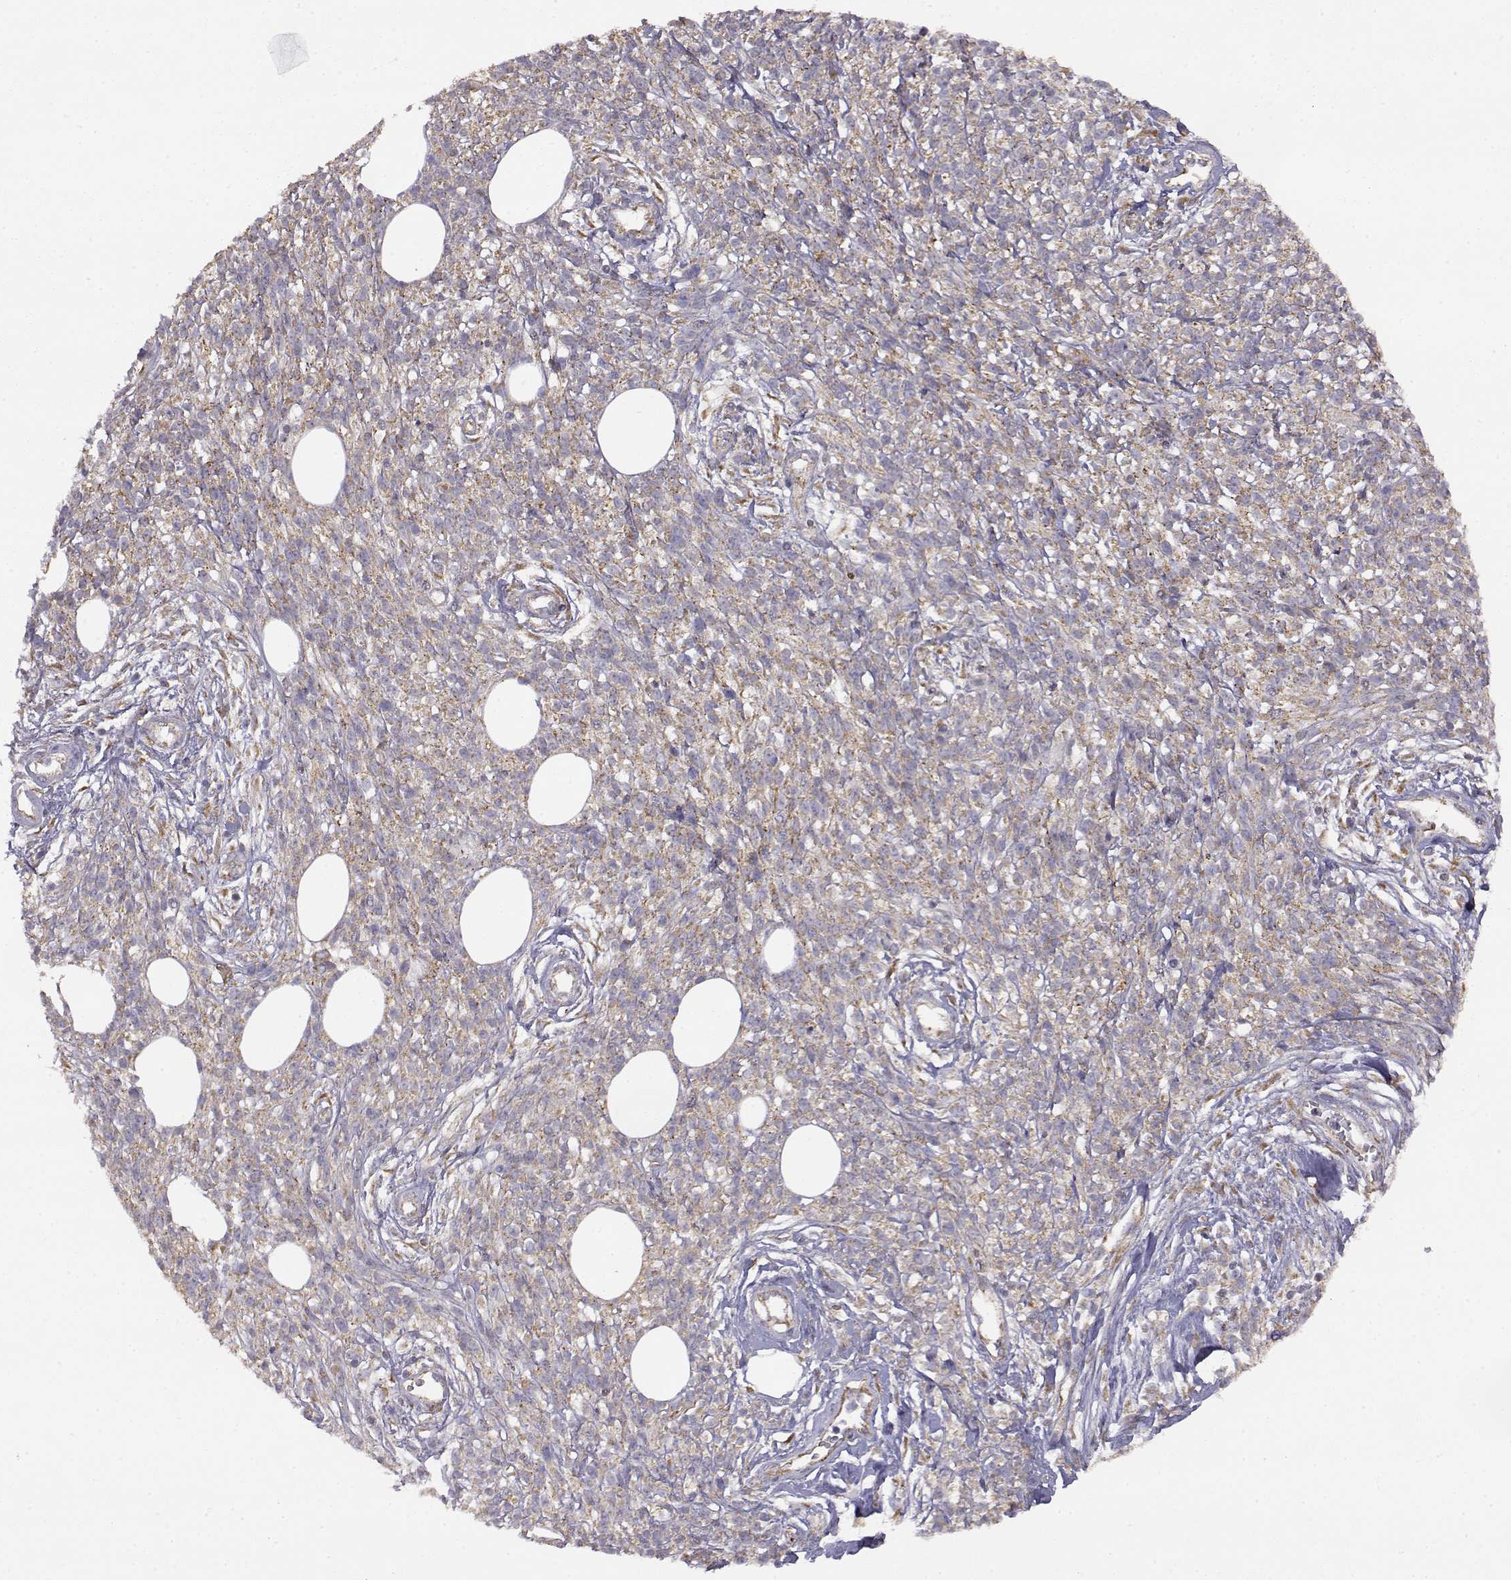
{"staining": {"intensity": "weak", "quantity": "25%-75%", "location": "cytoplasmic/membranous"}, "tissue": "melanoma", "cell_type": "Tumor cells", "image_type": "cancer", "snomed": [{"axis": "morphology", "description": "Malignant melanoma, NOS"}, {"axis": "topography", "description": "Skin"}, {"axis": "topography", "description": "Skin of trunk"}], "caption": "Brown immunohistochemical staining in human melanoma exhibits weak cytoplasmic/membranous staining in approximately 25%-75% of tumor cells. (brown staining indicates protein expression, while blue staining denotes nuclei).", "gene": "DDC", "patient": {"sex": "male", "age": 74}}